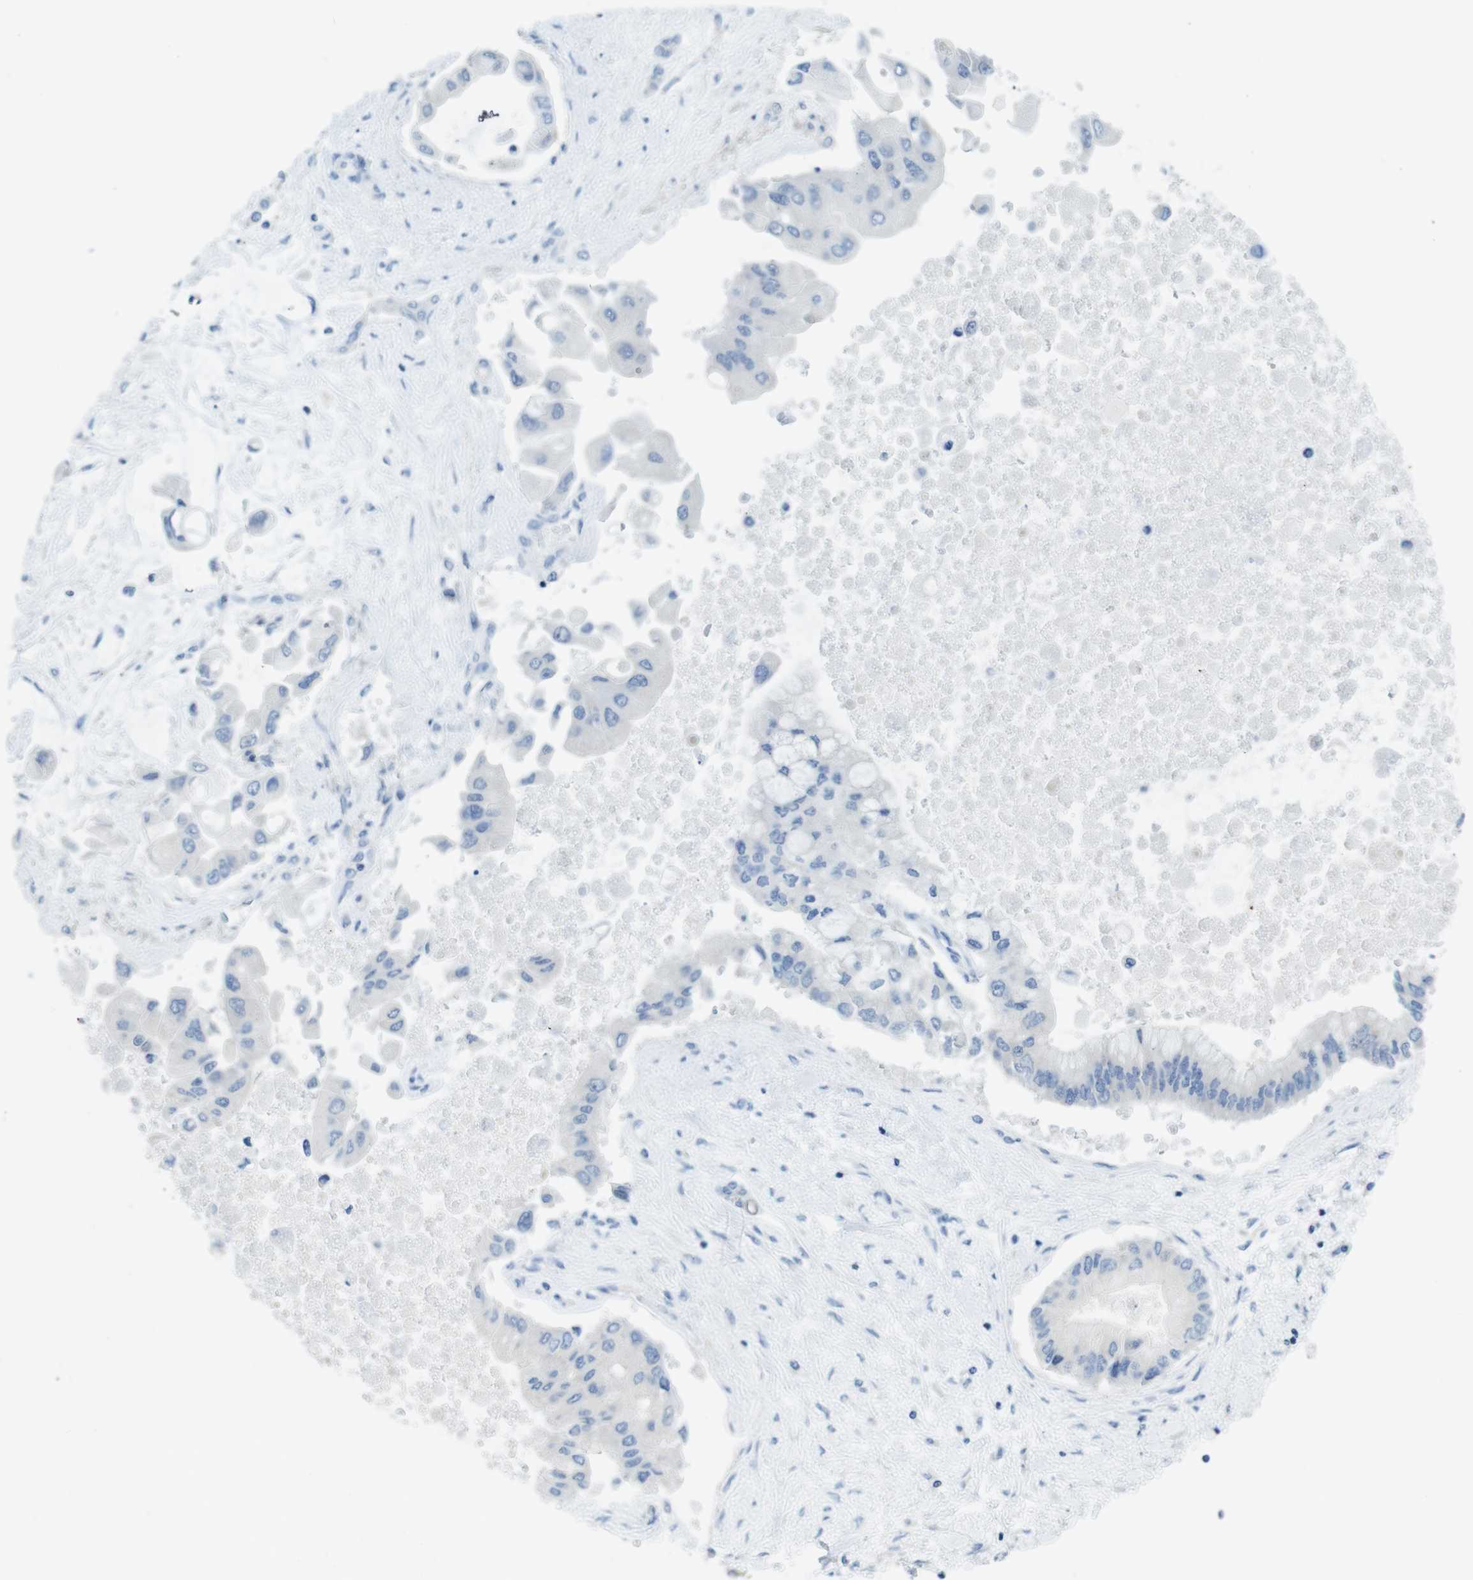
{"staining": {"intensity": "negative", "quantity": "none", "location": "none"}, "tissue": "liver cancer", "cell_type": "Tumor cells", "image_type": "cancer", "snomed": [{"axis": "morphology", "description": "Cholangiocarcinoma"}, {"axis": "topography", "description": "Liver"}], "caption": "An image of cholangiocarcinoma (liver) stained for a protein demonstrates no brown staining in tumor cells.", "gene": "ASIC5", "patient": {"sex": "male", "age": 50}}